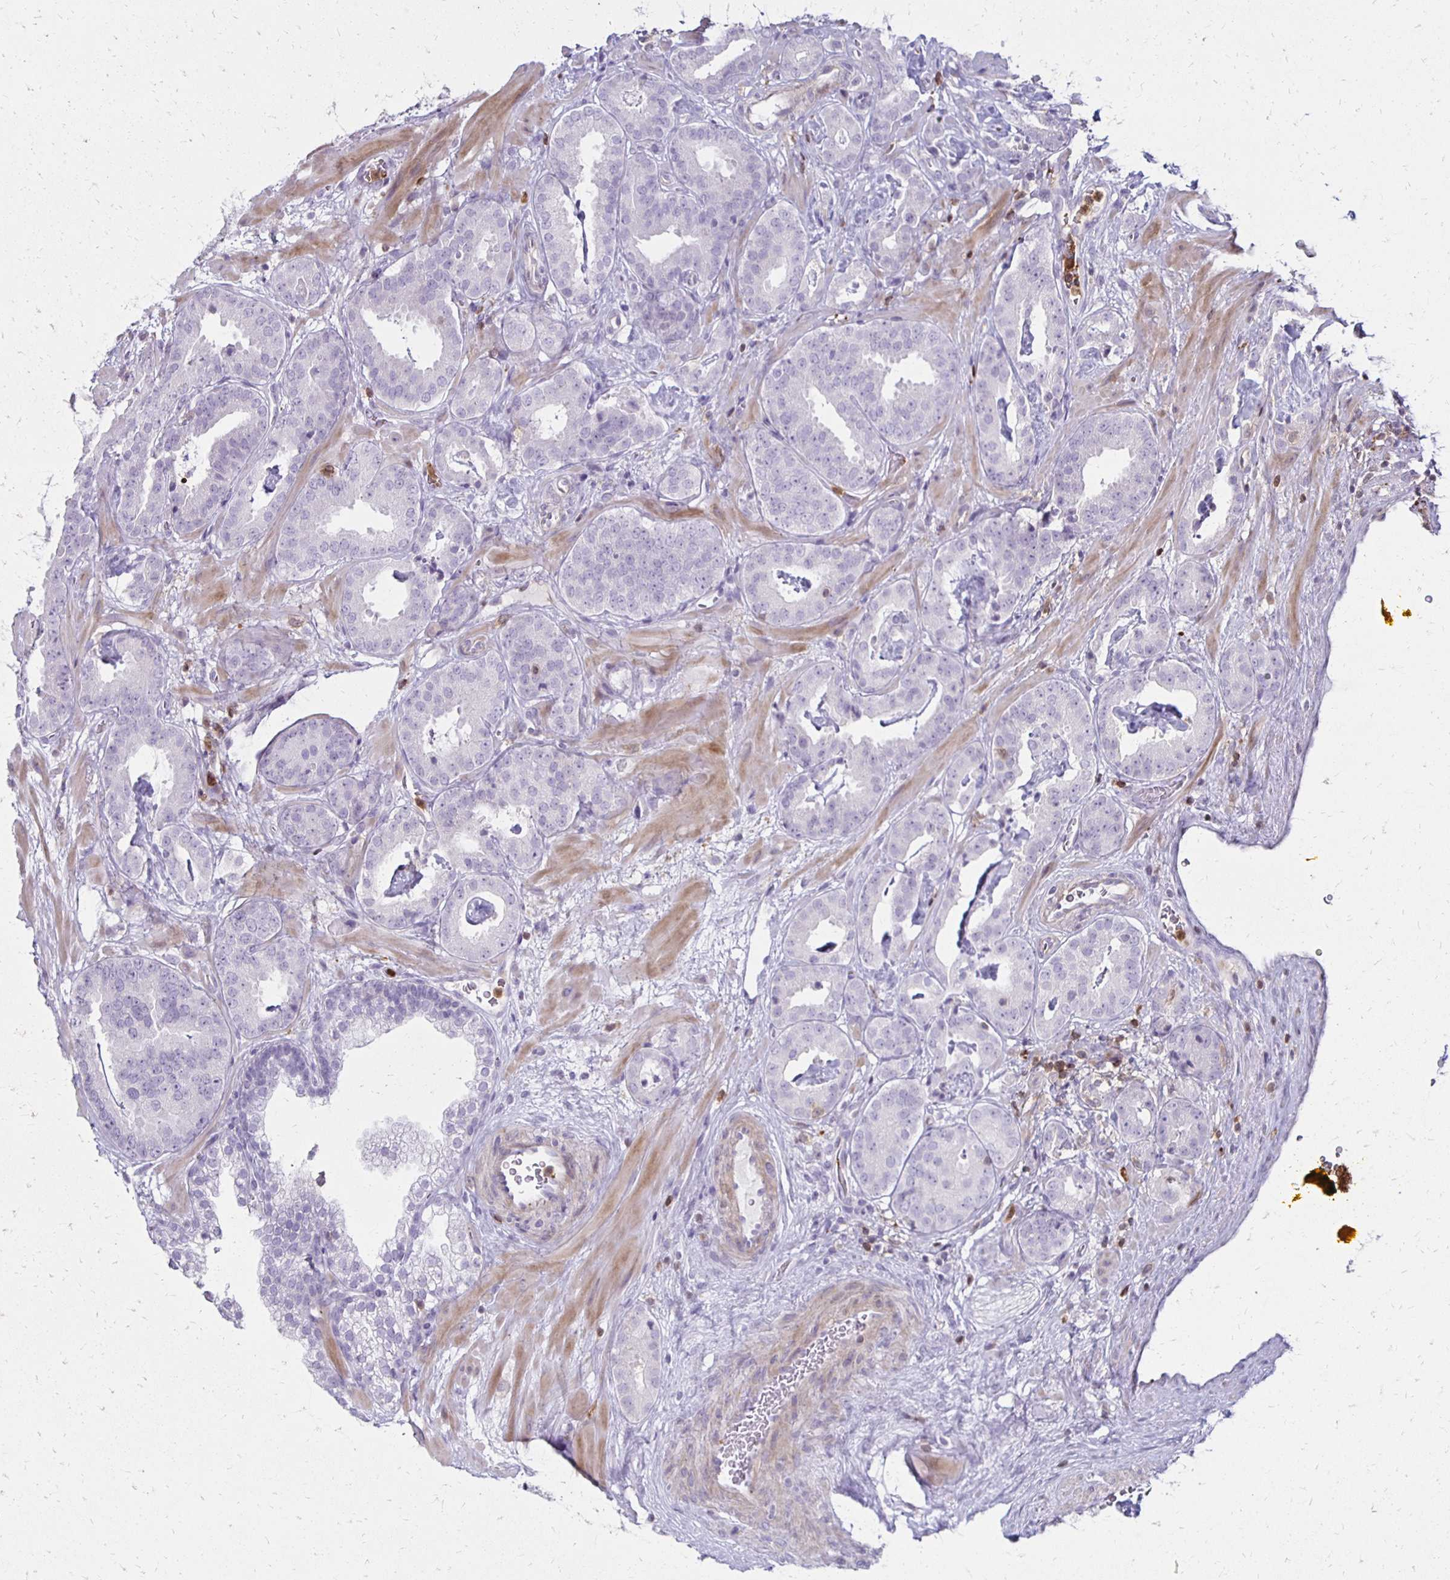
{"staining": {"intensity": "negative", "quantity": "none", "location": "none"}, "tissue": "prostate cancer", "cell_type": "Tumor cells", "image_type": "cancer", "snomed": [{"axis": "morphology", "description": "Adenocarcinoma, Low grade"}, {"axis": "topography", "description": "Prostate"}], "caption": "Immunohistochemistry (IHC) micrograph of prostate low-grade adenocarcinoma stained for a protein (brown), which demonstrates no positivity in tumor cells.", "gene": "CCL21", "patient": {"sex": "male", "age": 62}}